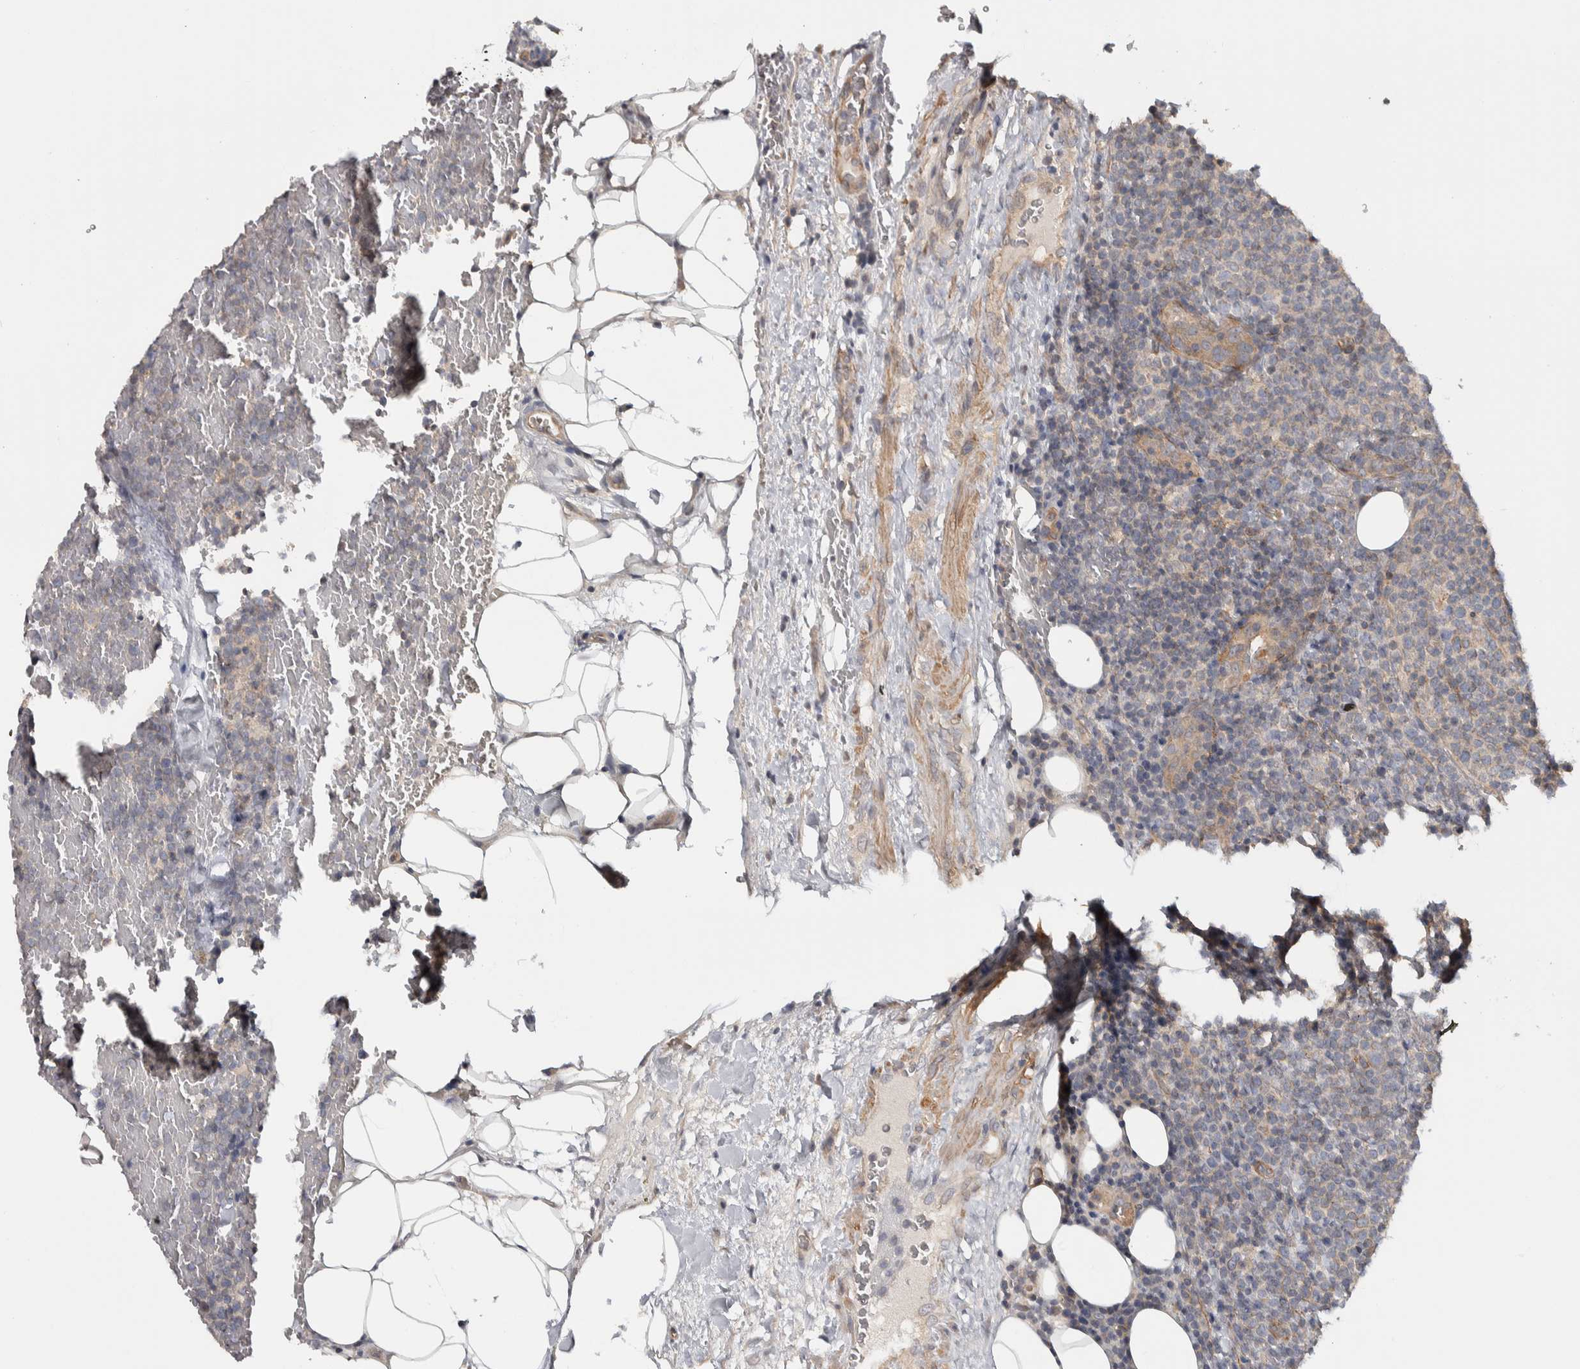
{"staining": {"intensity": "weak", "quantity": "25%-75%", "location": "cytoplasmic/membranous"}, "tissue": "lymphoma", "cell_type": "Tumor cells", "image_type": "cancer", "snomed": [{"axis": "morphology", "description": "Malignant lymphoma, non-Hodgkin's type, High grade"}, {"axis": "topography", "description": "Lymph node"}], "caption": "Approximately 25%-75% of tumor cells in malignant lymphoma, non-Hodgkin's type (high-grade) demonstrate weak cytoplasmic/membranous protein expression as visualized by brown immunohistochemical staining.", "gene": "CHMP4C", "patient": {"sex": "male", "age": 61}}